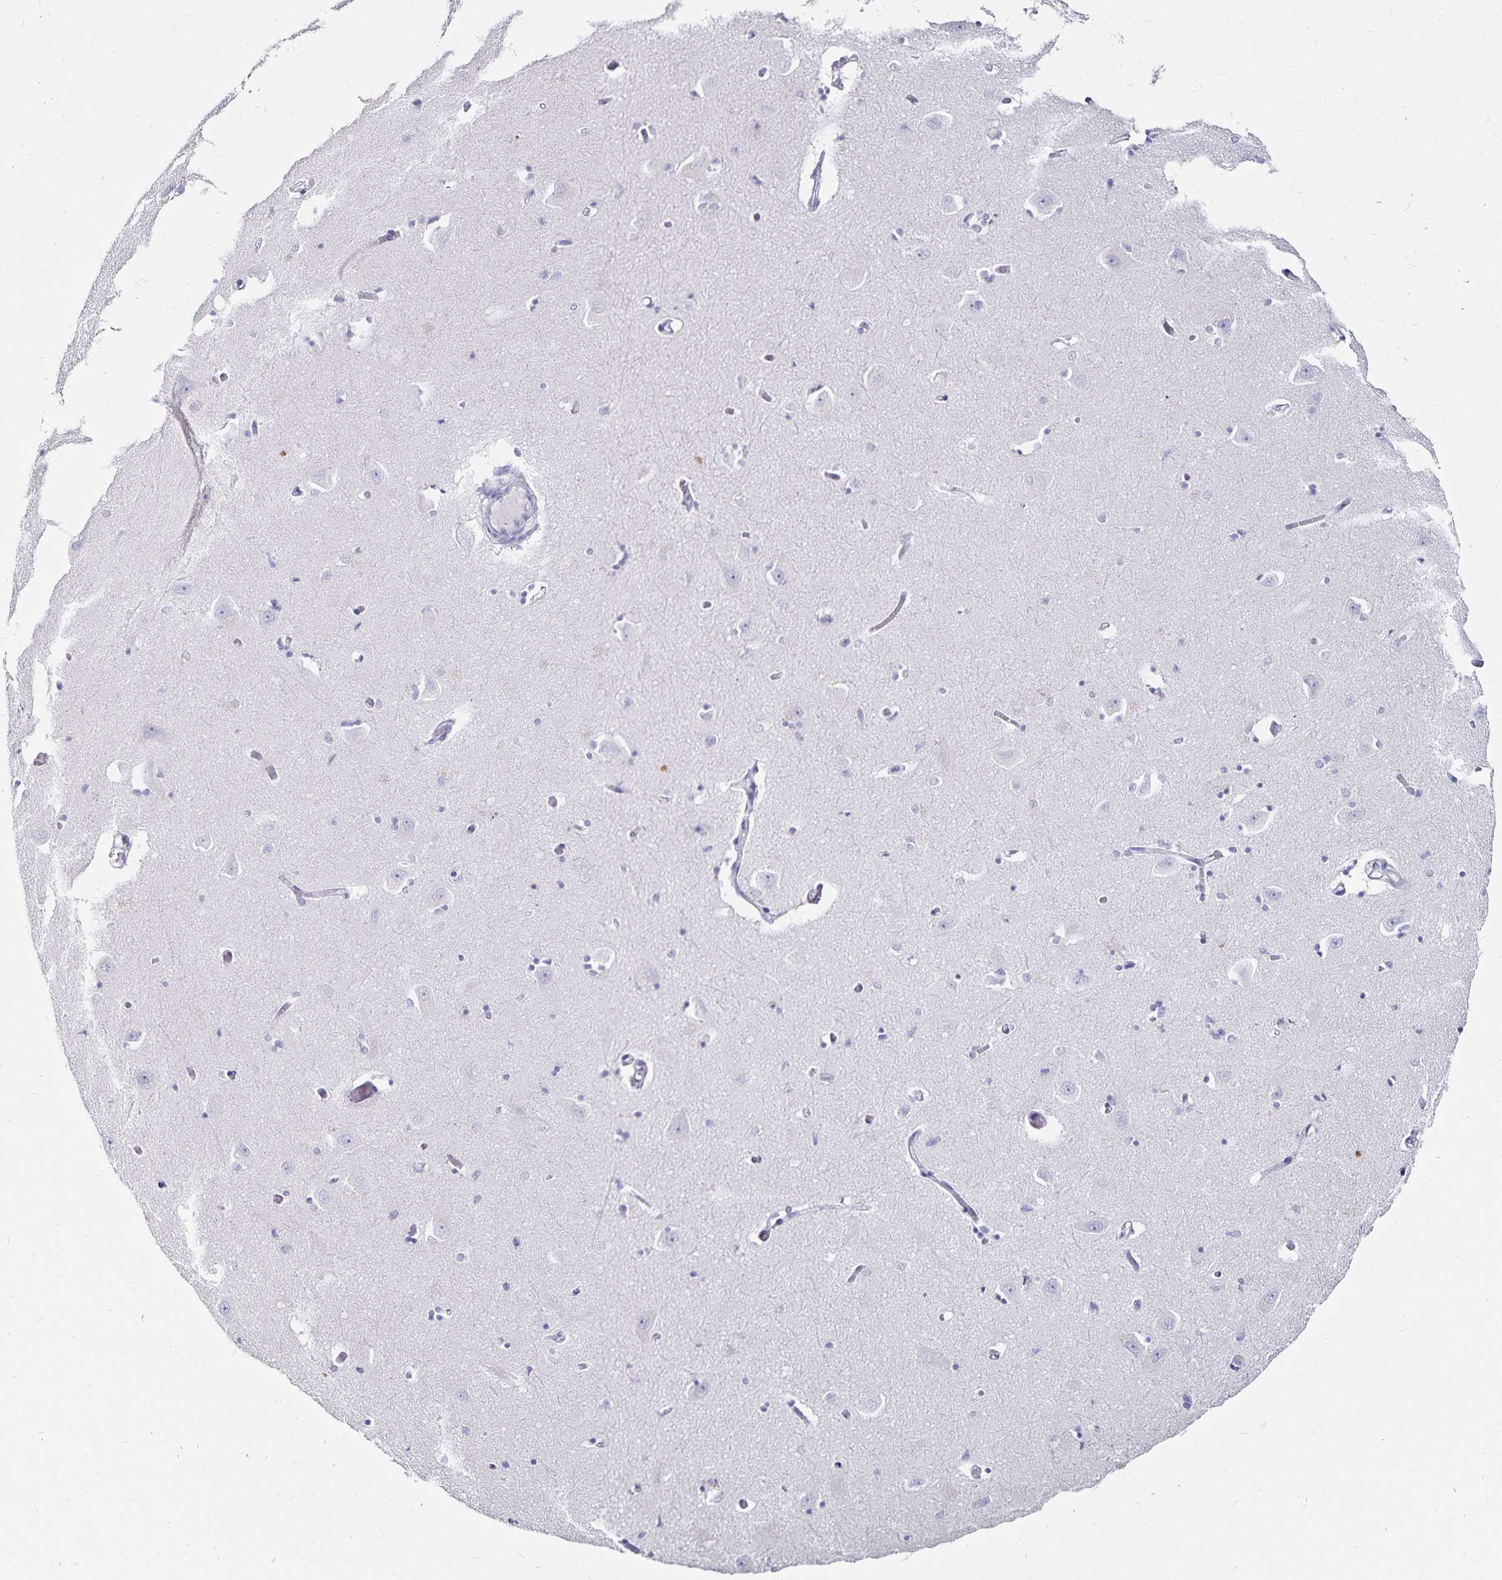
{"staining": {"intensity": "negative", "quantity": "none", "location": "none"}, "tissue": "caudate", "cell_type": "Glial cells", "image_type": "normal", "snomed": [{"axis": "morphology", "description": "Normal tissue, NOS"}, {"axis": "topography", "description": "Lateral ventricle wall"}, {"axis": "topography", "description": "Hippocampus"}], "caption": "IHC histopathology image of benign caudate: caudate stained with DAB shows no significant protein expression in glial cells.", "gene": "TNIP1", "patient": {"sex": "female", "age": 63}}